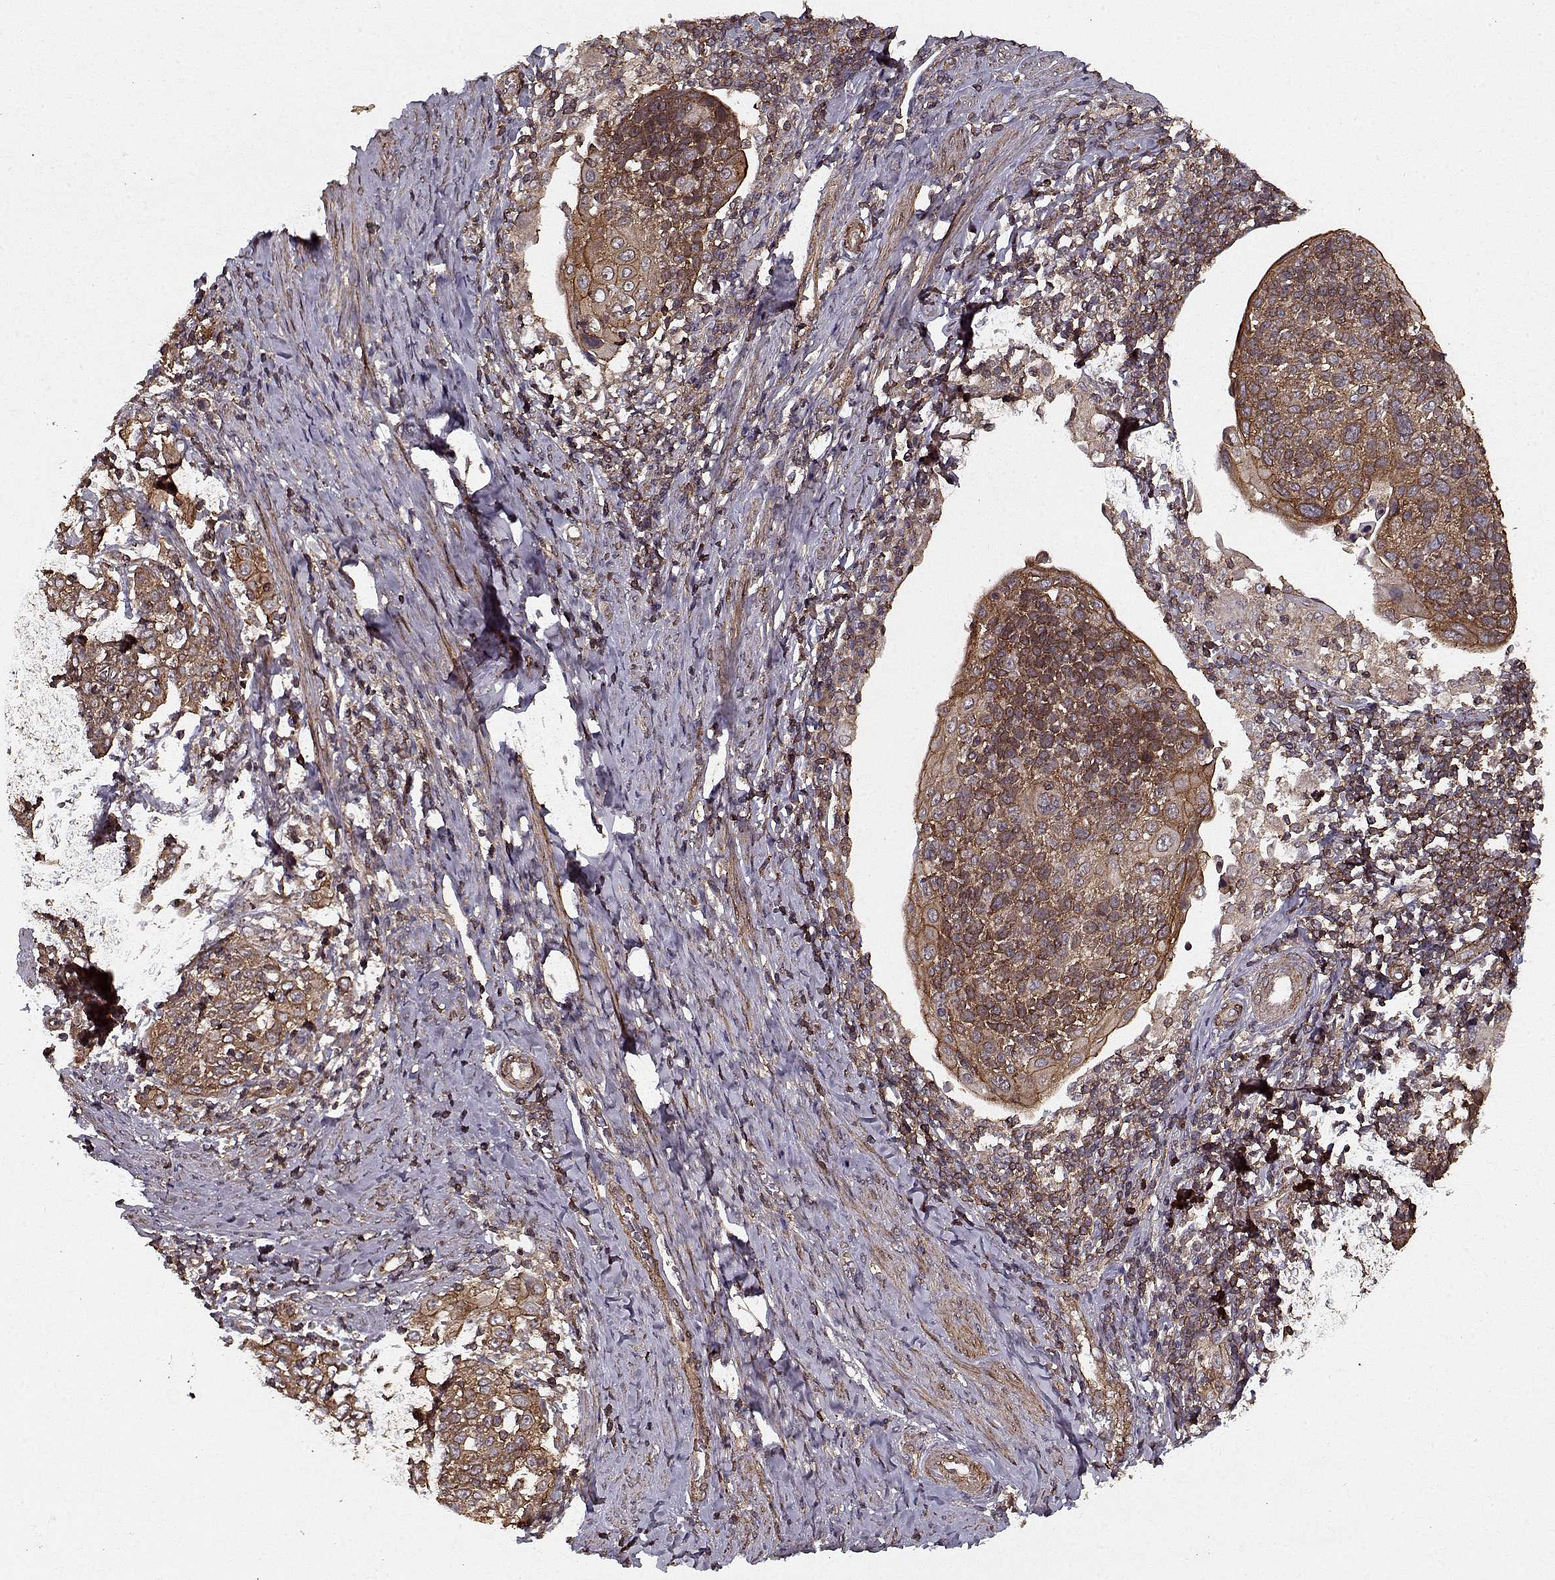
{"staining": {"intensity": "strong", "quantity": ">75%", "location": "cytoplasmic/membranous"}, "tissue": "cervical cancer", "cell_type": "Tumor cells", "image_type": "cancer", "snomed": [{"axis": "morphology", "description": "Squamous cell carcinoma, NOS"}, {"axis": "topography", "description": "Cervix"}], "caption": "Approximately >75% of tumor cells in cervical cancer (squamous cell carcinoma) show strong cytoplasmic/membranous protein positivity as visualized by brown immunohistochemical staining.", "gene": "PPP1R12A", "patient": {"sex": "female", "age": 61}}